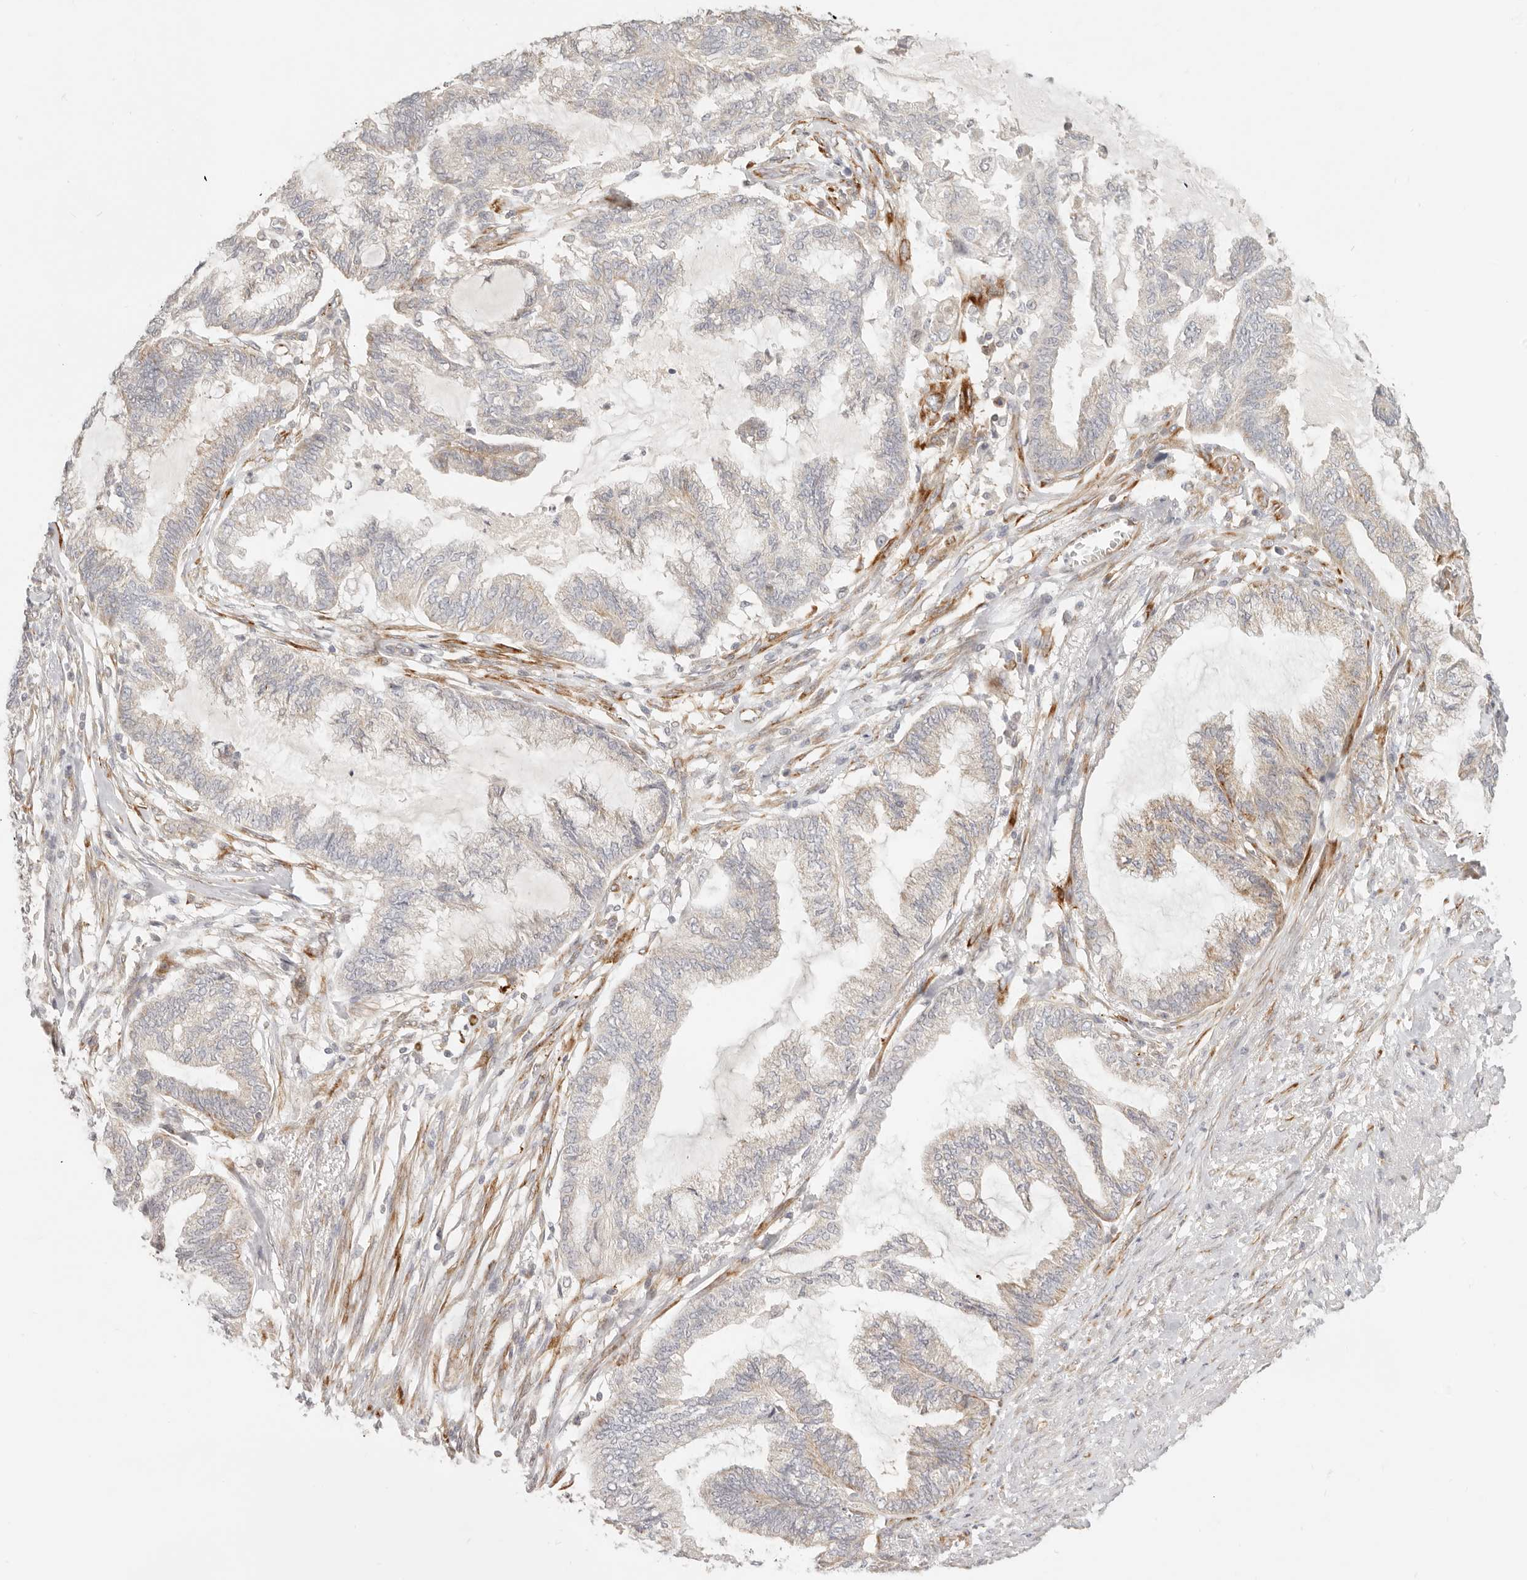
{"staining": {"intensity": "weak", "quantity": "25%-75%", "location": "cytoplasmic/membranous"}, "tissue": "endometrial cancer", "cell_type": "Tumor cells", "image_type": "cancer", "snomed": [{"axis": "morphology", "description": "Adenocarcinoma, NOS"}, {"axis": "topography", "description": "Endometrium"}], "caption": "This is a micrograph of immunohistochemistry staining of adenocarcinoma (endometrial), which shows weak positivity in the cytoplasmic/membranous of tumor cells.", "gene": "SASS6", "patient": {"sex": "female", "age": 86}}